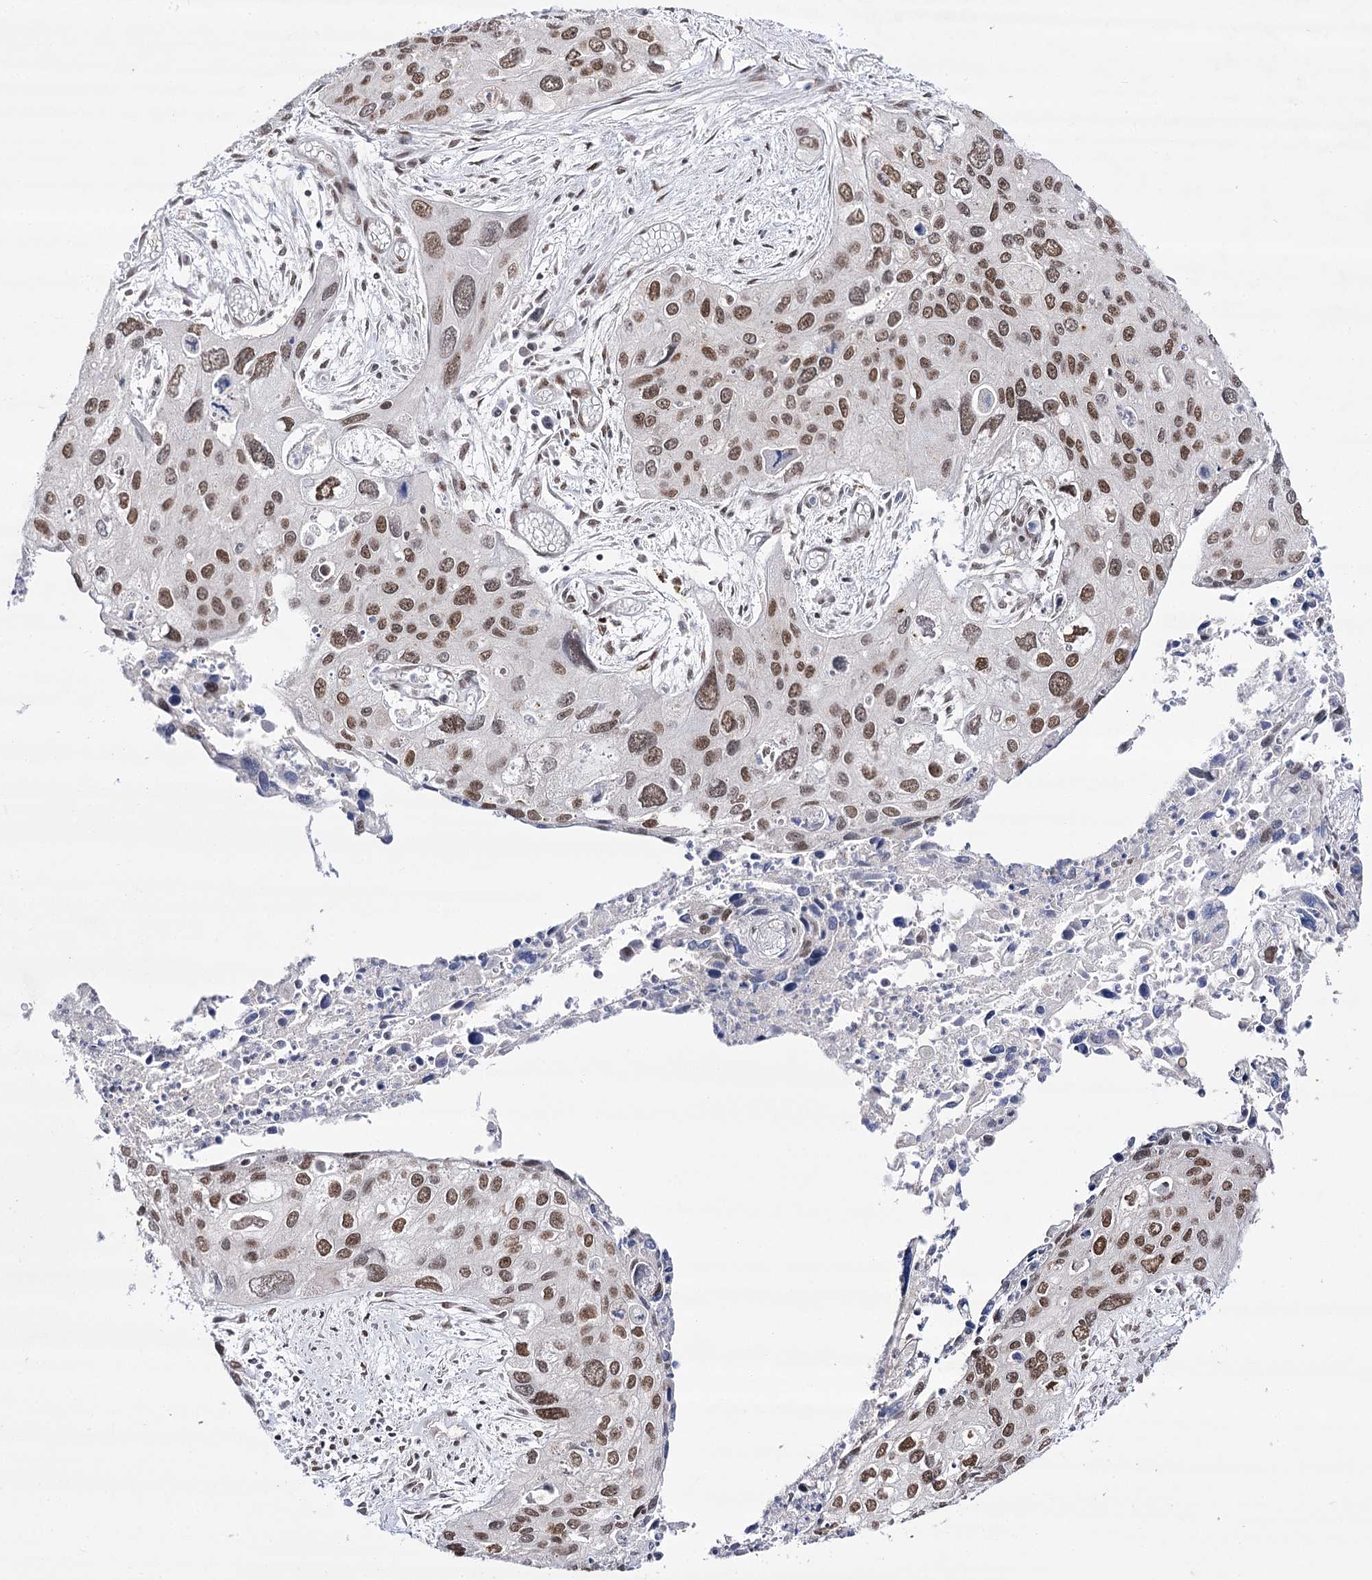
{"staining": {"intensity": "moderate", "quantity": ">75%", "location": "nuclear"}, "tissue": "cervical cancer", "cell_type": "Tumor cells", "image_type": "cancer", "snomed": [{"axis": "morphology", "description": "Squamous cell carcinoma, NOS"}, {"axis": "topography", "description": "Cervix"}], "caption": "Protein expression by immunohistochemistry (IHC) demonstrates moderate nuclear staining in about >75% of tumor cells in squamous cell carcinoma (cervical). The staining is performed using DAB (3,3'-diaminobenzidine) brown chromogen to label protein expression. The nuclei are counter-stained blue using hematoxylin.", "gene": "VGLL4", "patient": {"sex": "female", "age": 55}}